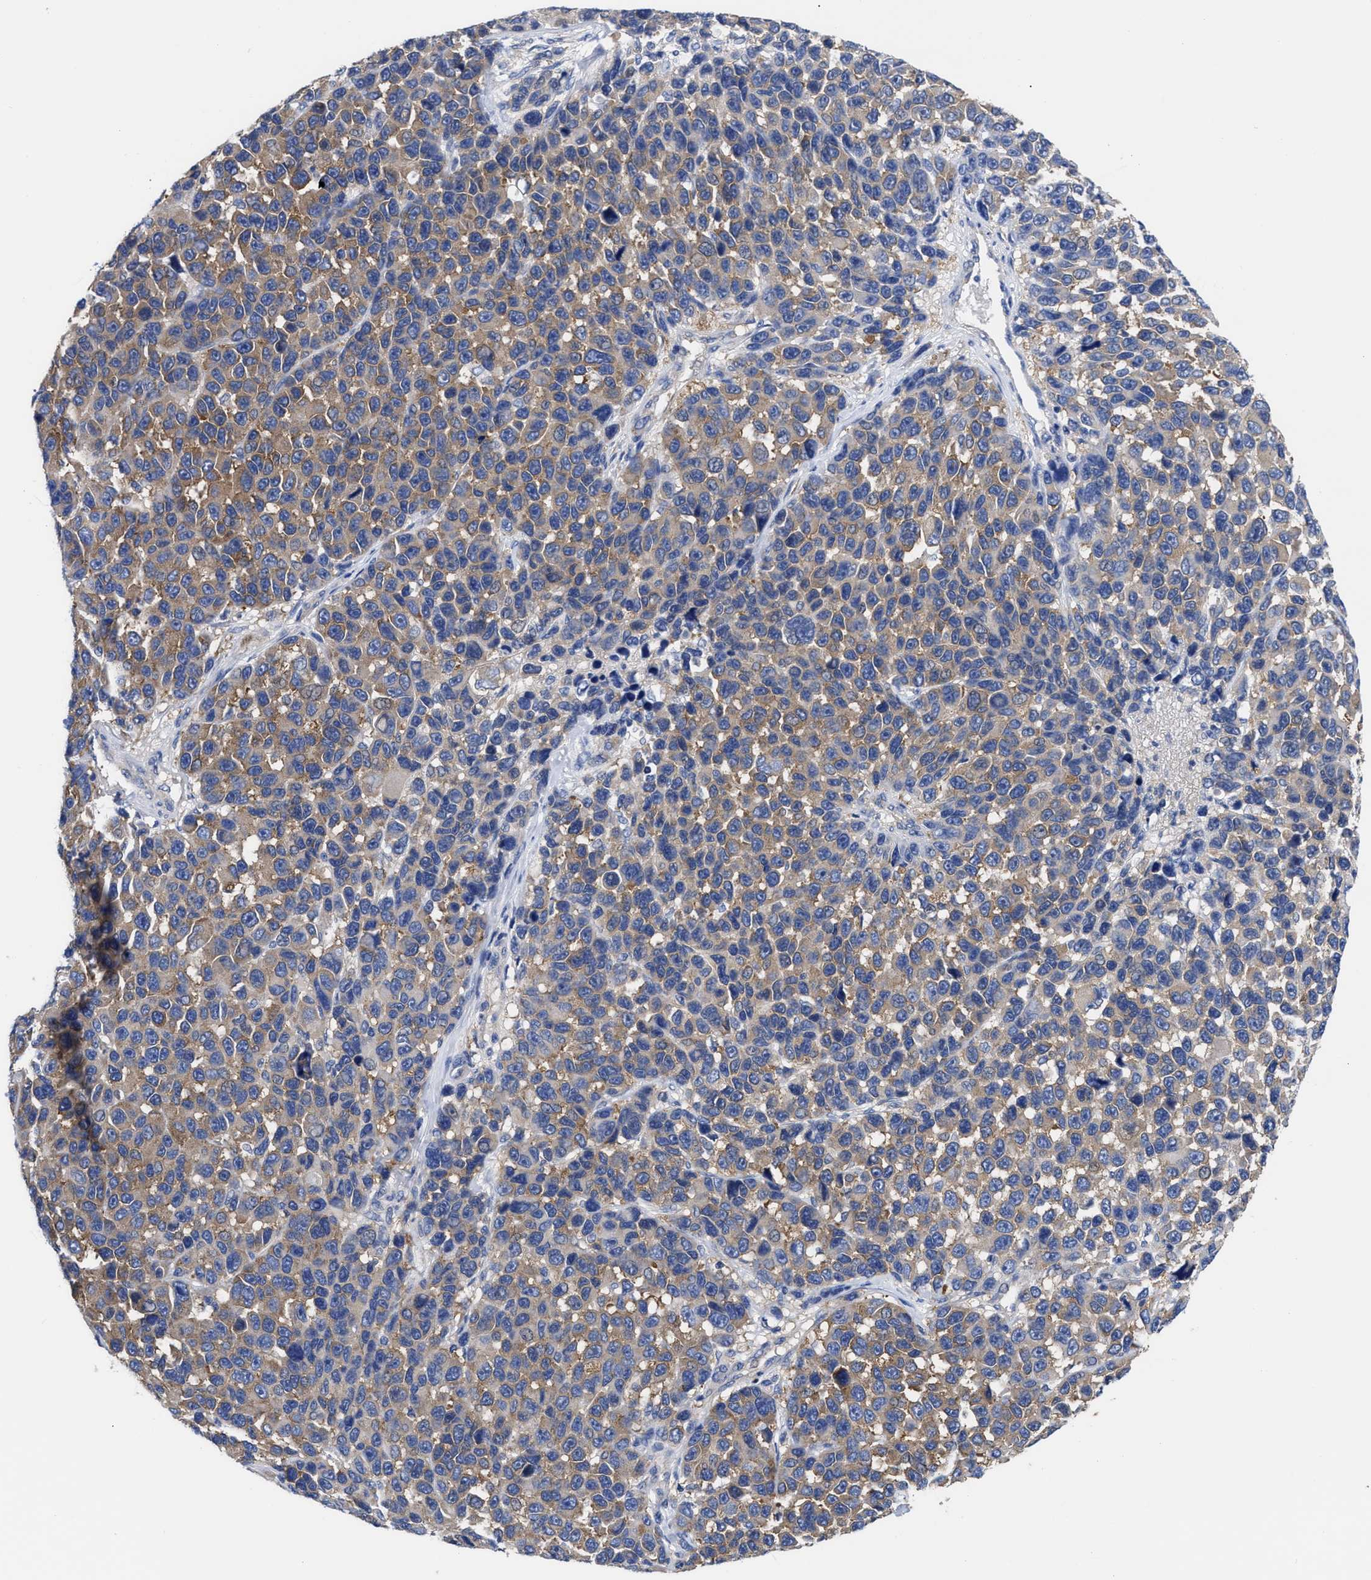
{"staining": {"intensity": "moderate", "quantity": ">75%", "location": "cytoplasmic/membranous"}, "tissue": "melanoma", "cell_type": "Tumor cells", "image_type": "cancer", "snomed": [{"axis": "morphology", "description": "Malignant melanoma, NOS"}, {"axis": "topography", "description": "Skin"}], "caption": "Protein expression analysis of human malignant melanoma reveals moderate cytoplasmic/membranous positivity in approximately >75% of tumor cells.", "gene": "RBKS", "patient": {"sex": "male", "age": 53}}